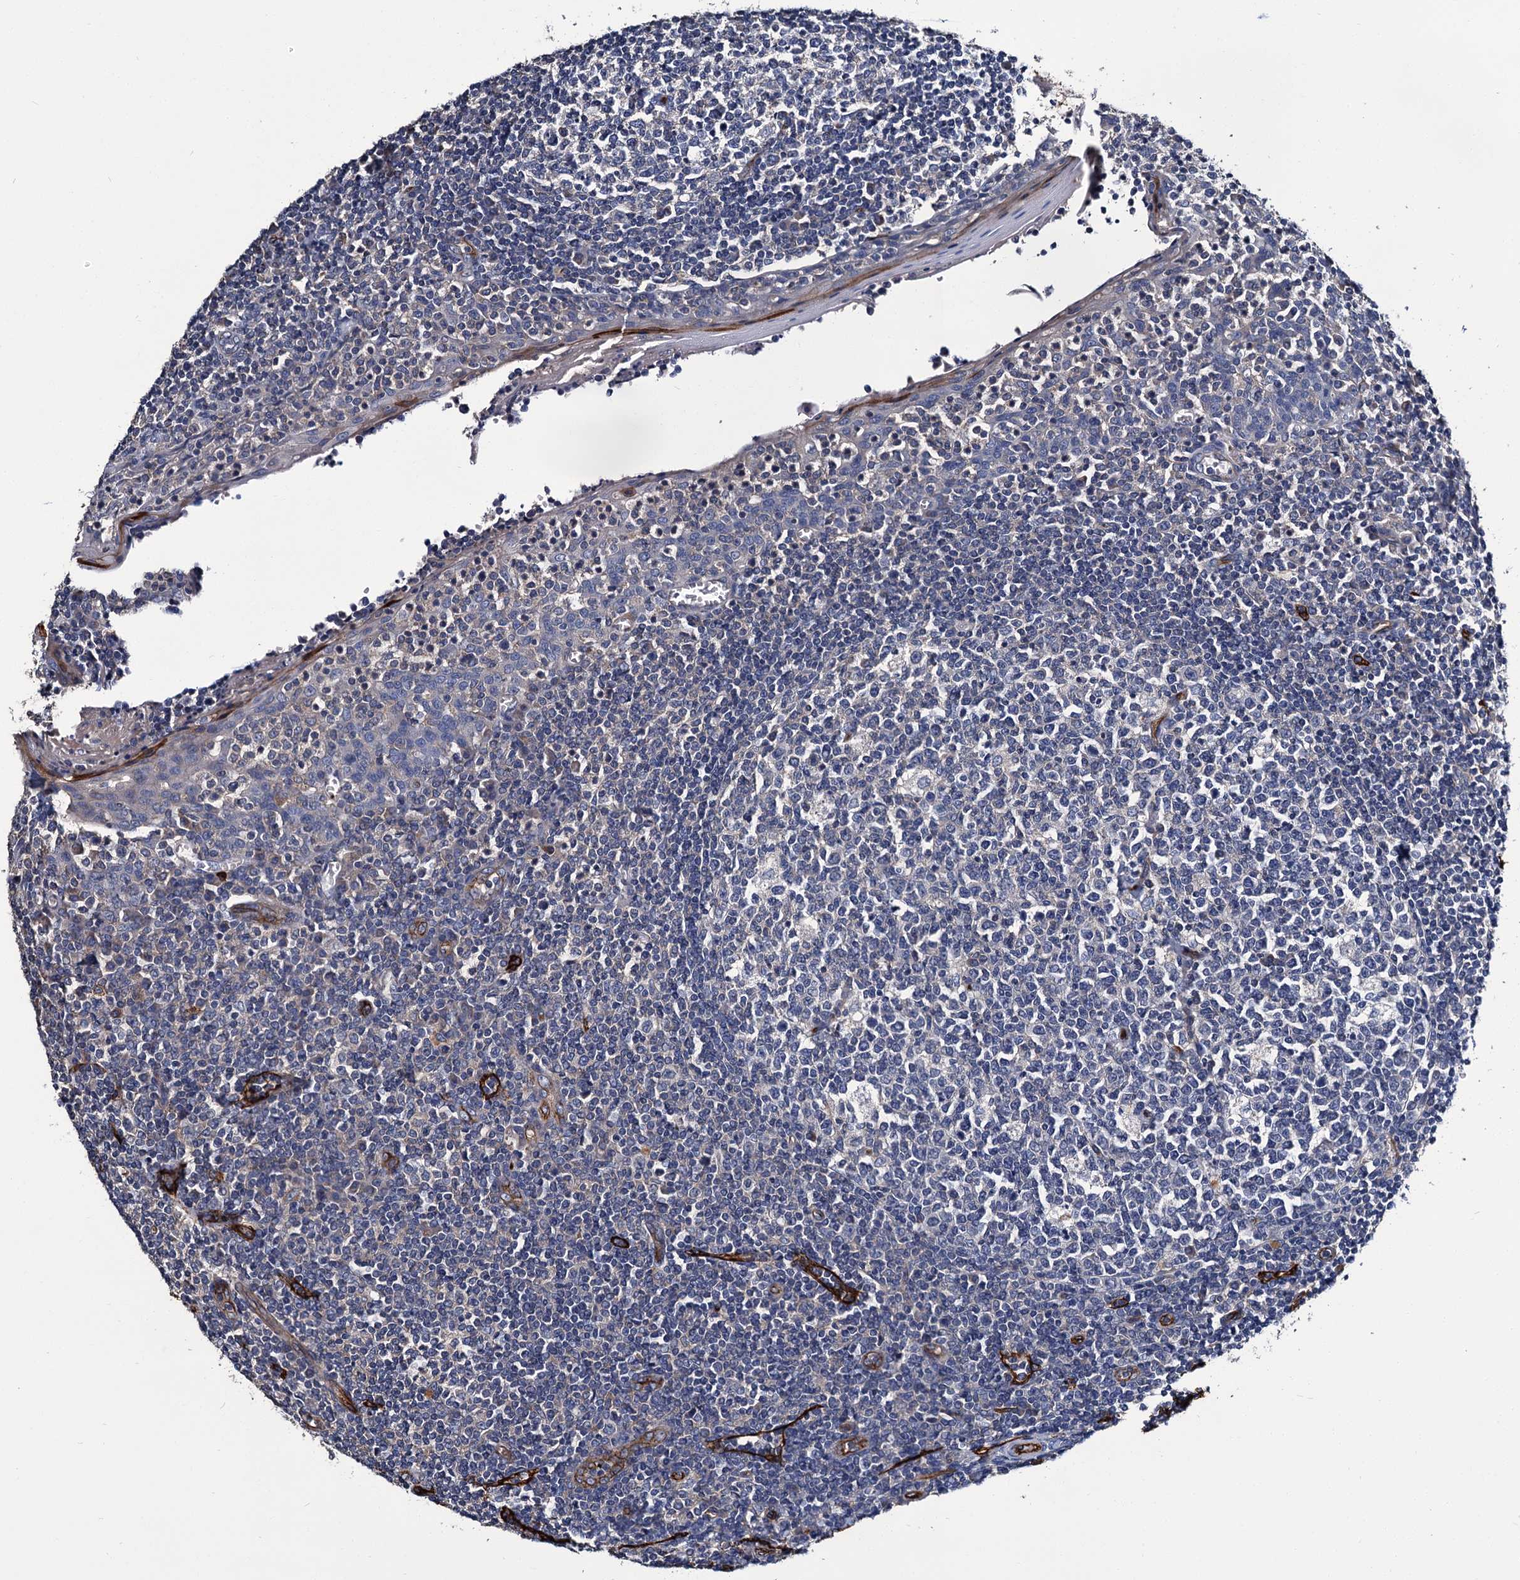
{"staining": {"intensity": "weak", "quantity": "<25%", "location": "cytoplasmic/membranous"}, "tissue": "tonsil", "cell_type": "Germinal center cells", "image_type": "normal", "snomed": [{"axis": "morphology", "description": "Normal tissue, NOS"}, {"axis": "topography", "description": "Tonsil"}], "caption": "Immunohistochemistry (IHC) of benign tonsil displays no expression in germinal center cells. (Brightfield microscopy of DAB (3,3'-diaminobenzidine) IHC at high magnification).", "gene": "CACNA1C", "patient": {"sex": "female", "age": 19}}